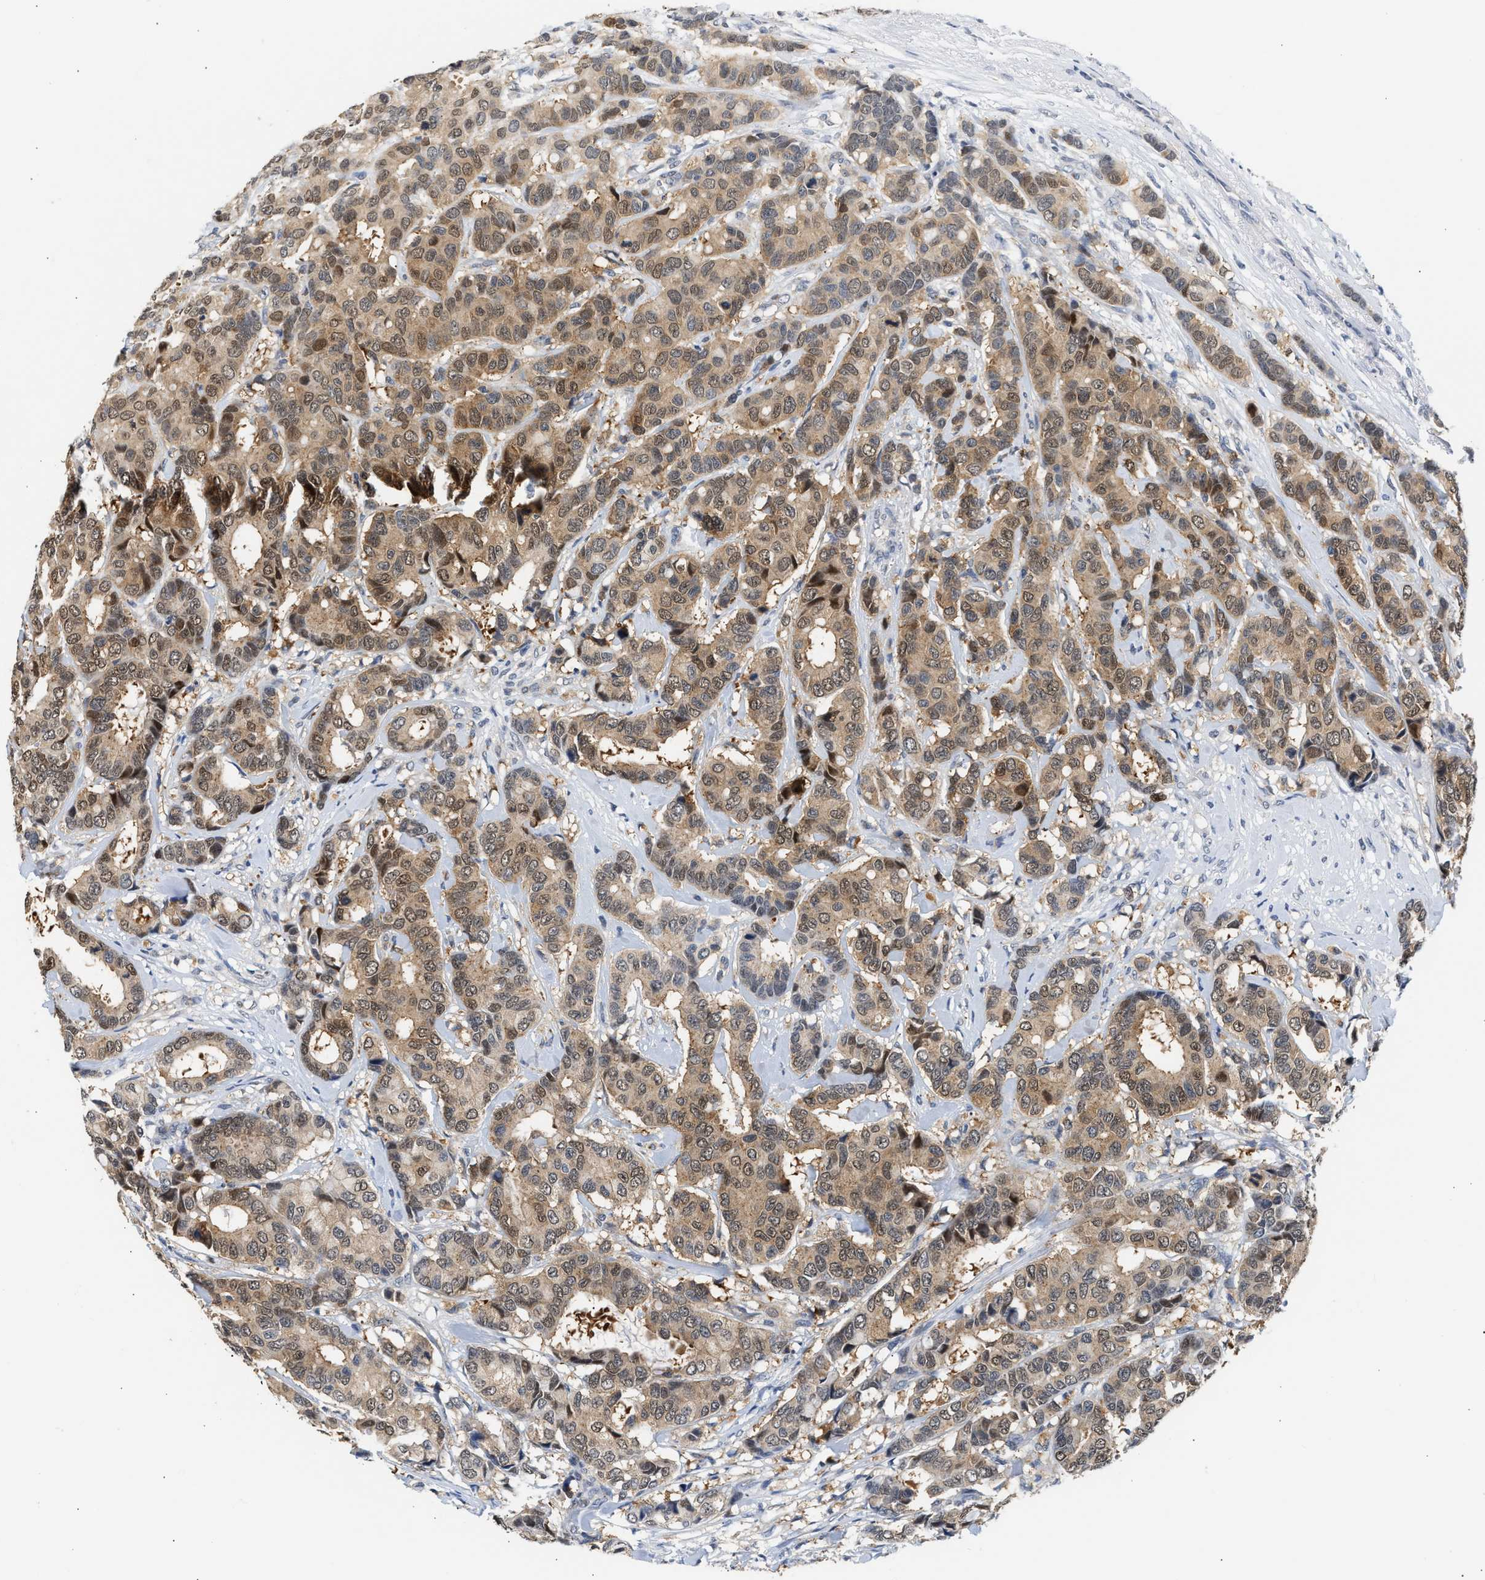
{"staining": {"intensity": "moderate", "quantity": ">75%", "location": "cytoplasmic/membranous,nuclear"}, "tissue": "breast cancer", "cell_type": "Tumor cells", "image_type": "cancer", "snomed": [{"axis": "morphology", "description": "Duct carcinoma"}, {"axis": "topography", "description": "Breast"}], "caption": "A photomicrograph of human breast cancer stained for a protein reveals moderate cytoplasmic/membranous and nuclear brown staining in tumor cells.", "gene": "PPM1L", "patient": {"sex": "female", "age": 87}}